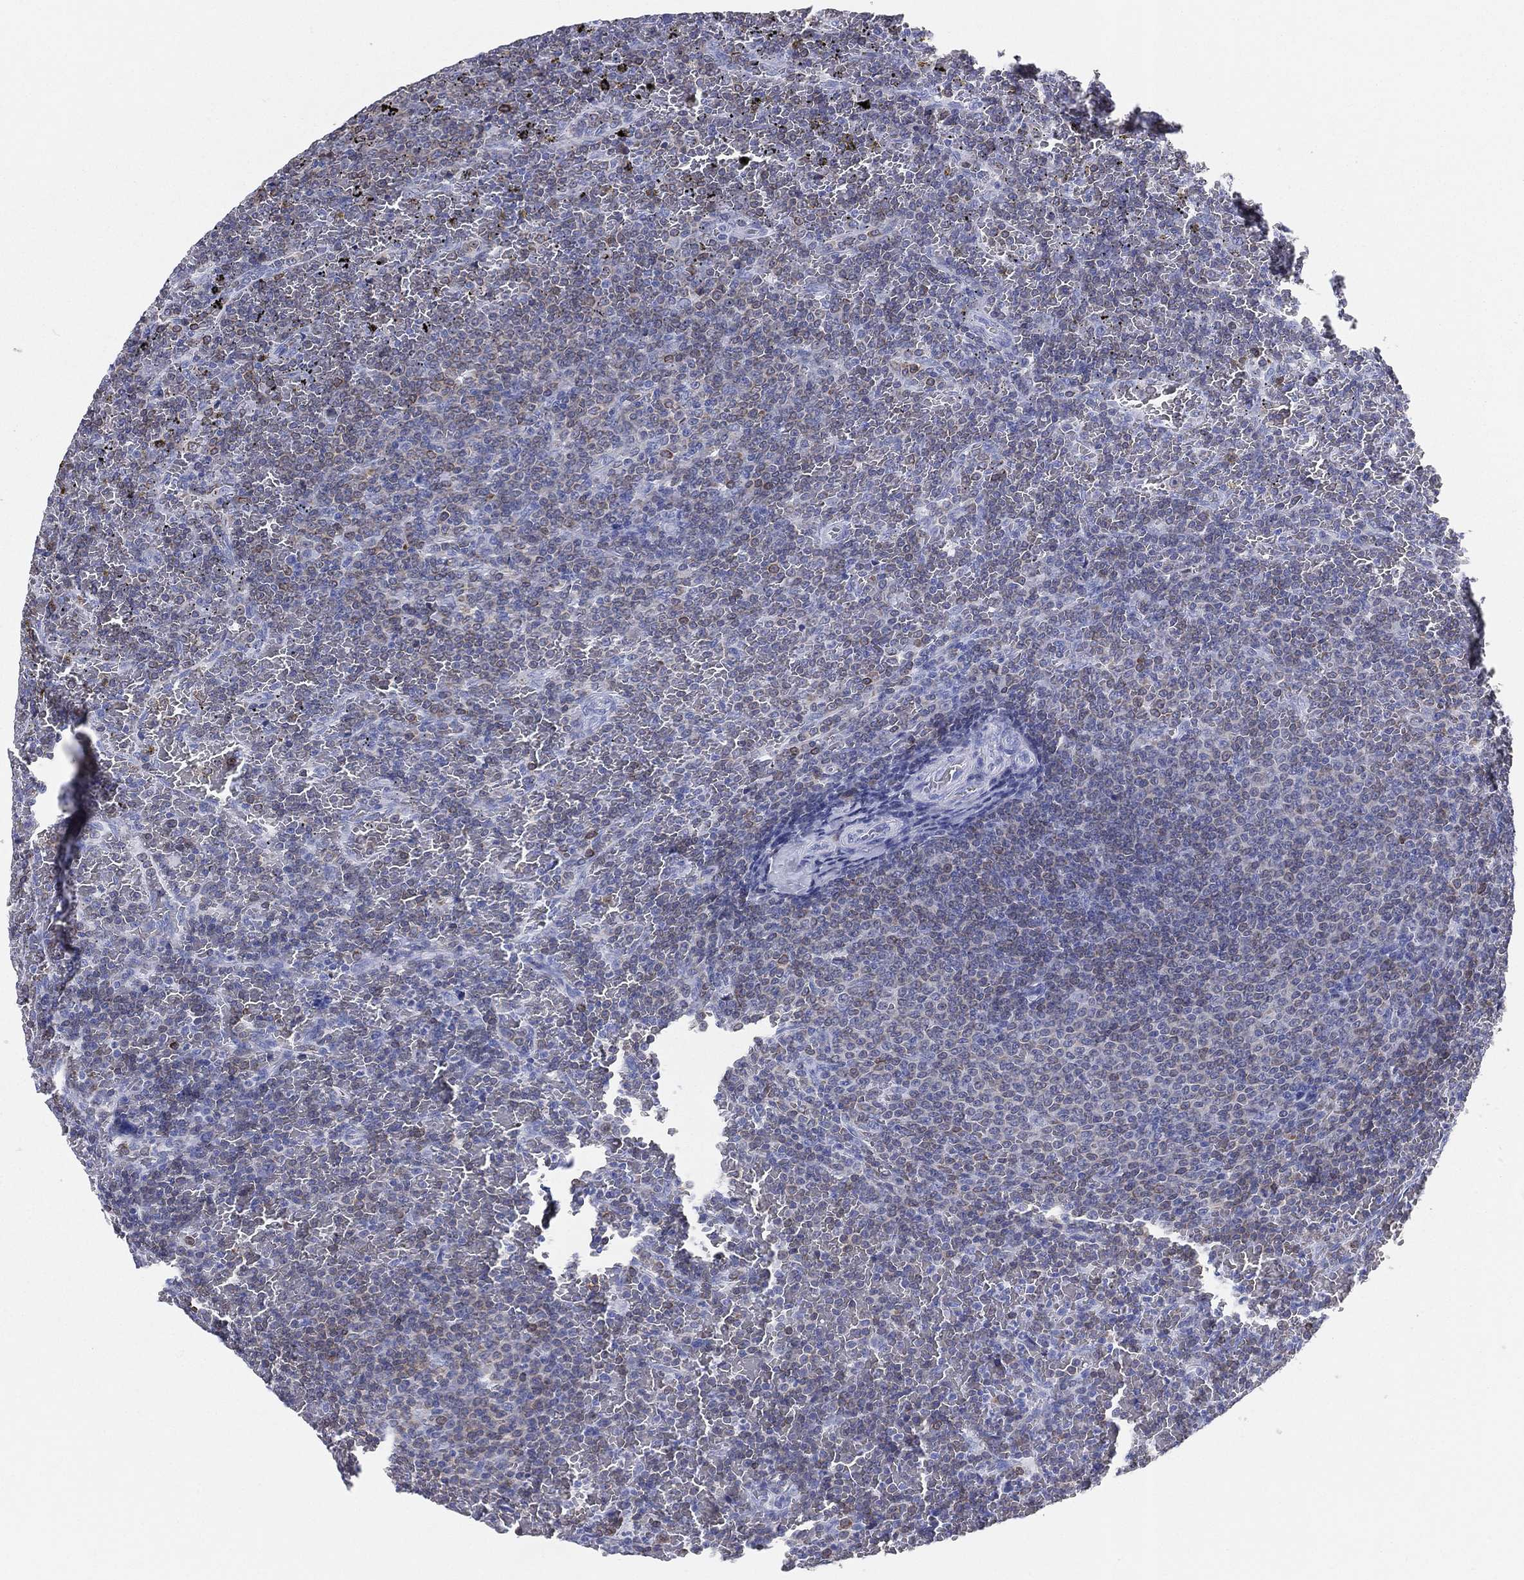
{"staining": {"intensity": "weak", "quantity": ">75%", "location": "cytoplasmic/membranous"}, "tissue": "lymphoma", "cell_type": "Tumor cells", "image_type": "cancer", "snomed": [{"axis": "morphology", "description": "Malignant lymphoma, non-Hodgkin's type, Low grade"}, {"axis": "topography", "description": "Spleen"}], "caption": "Immunohistochemistry (IHC) histopathology image of low-grade malignant lymphoma, non-Hodgkin's type stained for a protein (brown), which demonstrates low levels of weak cytoplasmic/membranous staining in approximately >75% of tumor cells.", "gene": "CD79A", "patient": {"sex": "female", "age": 77}}